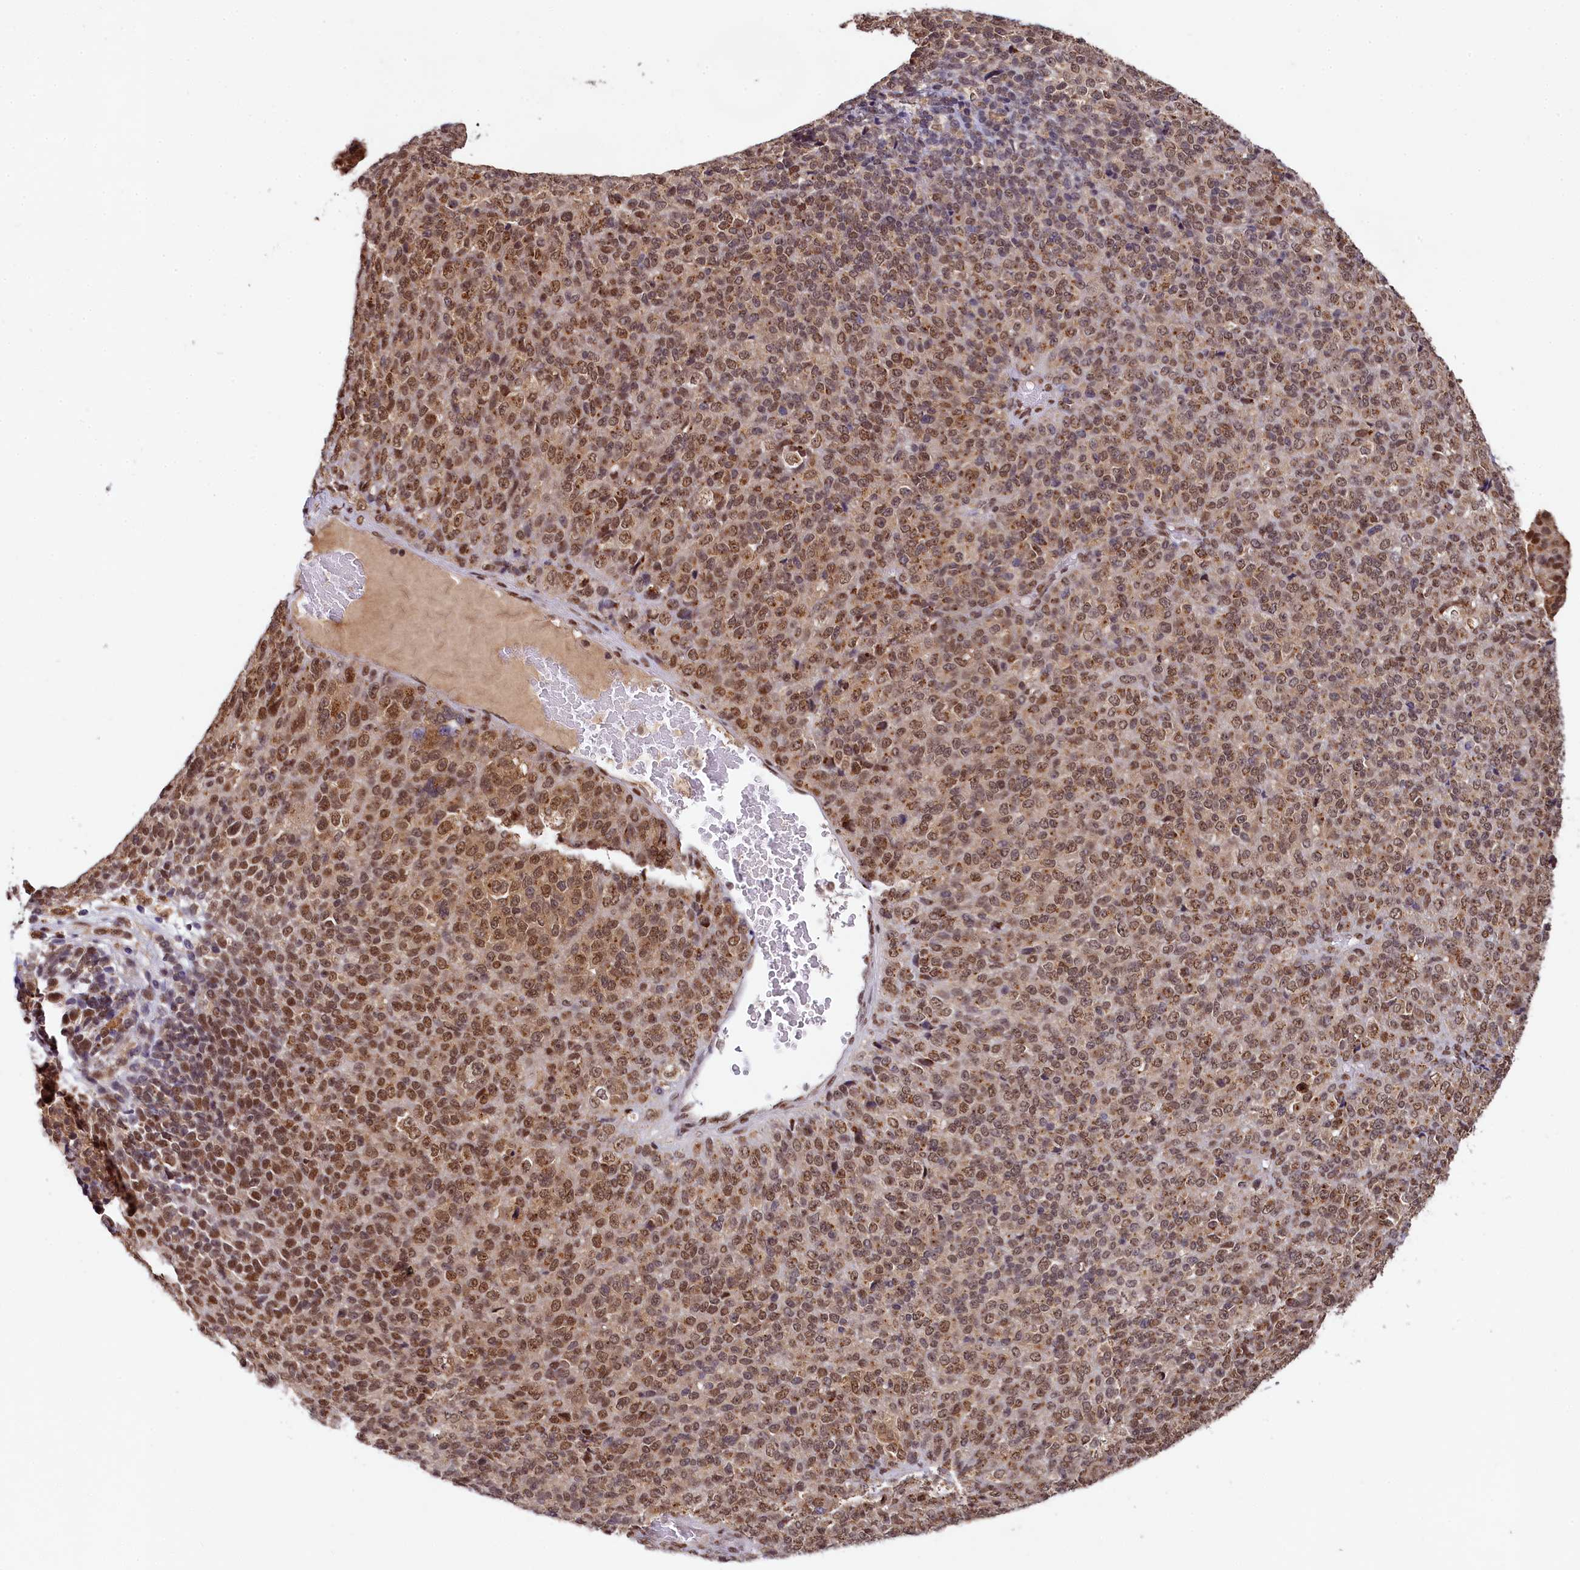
{"staining": {"intensity": "moderate", "quantity": ">75%", "location": "nuclear"}, "tissue": "melanoma", "cell_type": "Tumor cells", "image_type": "cancer", "snomed": [{"axis": "morphology", "description": "Malignant melanoma, Metastatic site"}, {"axis": "topography", "description": "Brain"}], "caption": "The image reveals a brown stain indicating the presence of a protein in the nuclear of tumor cells in melanoma.", "gene": "PPHLN1", "patient": {"sex": "female", "age": 56}}